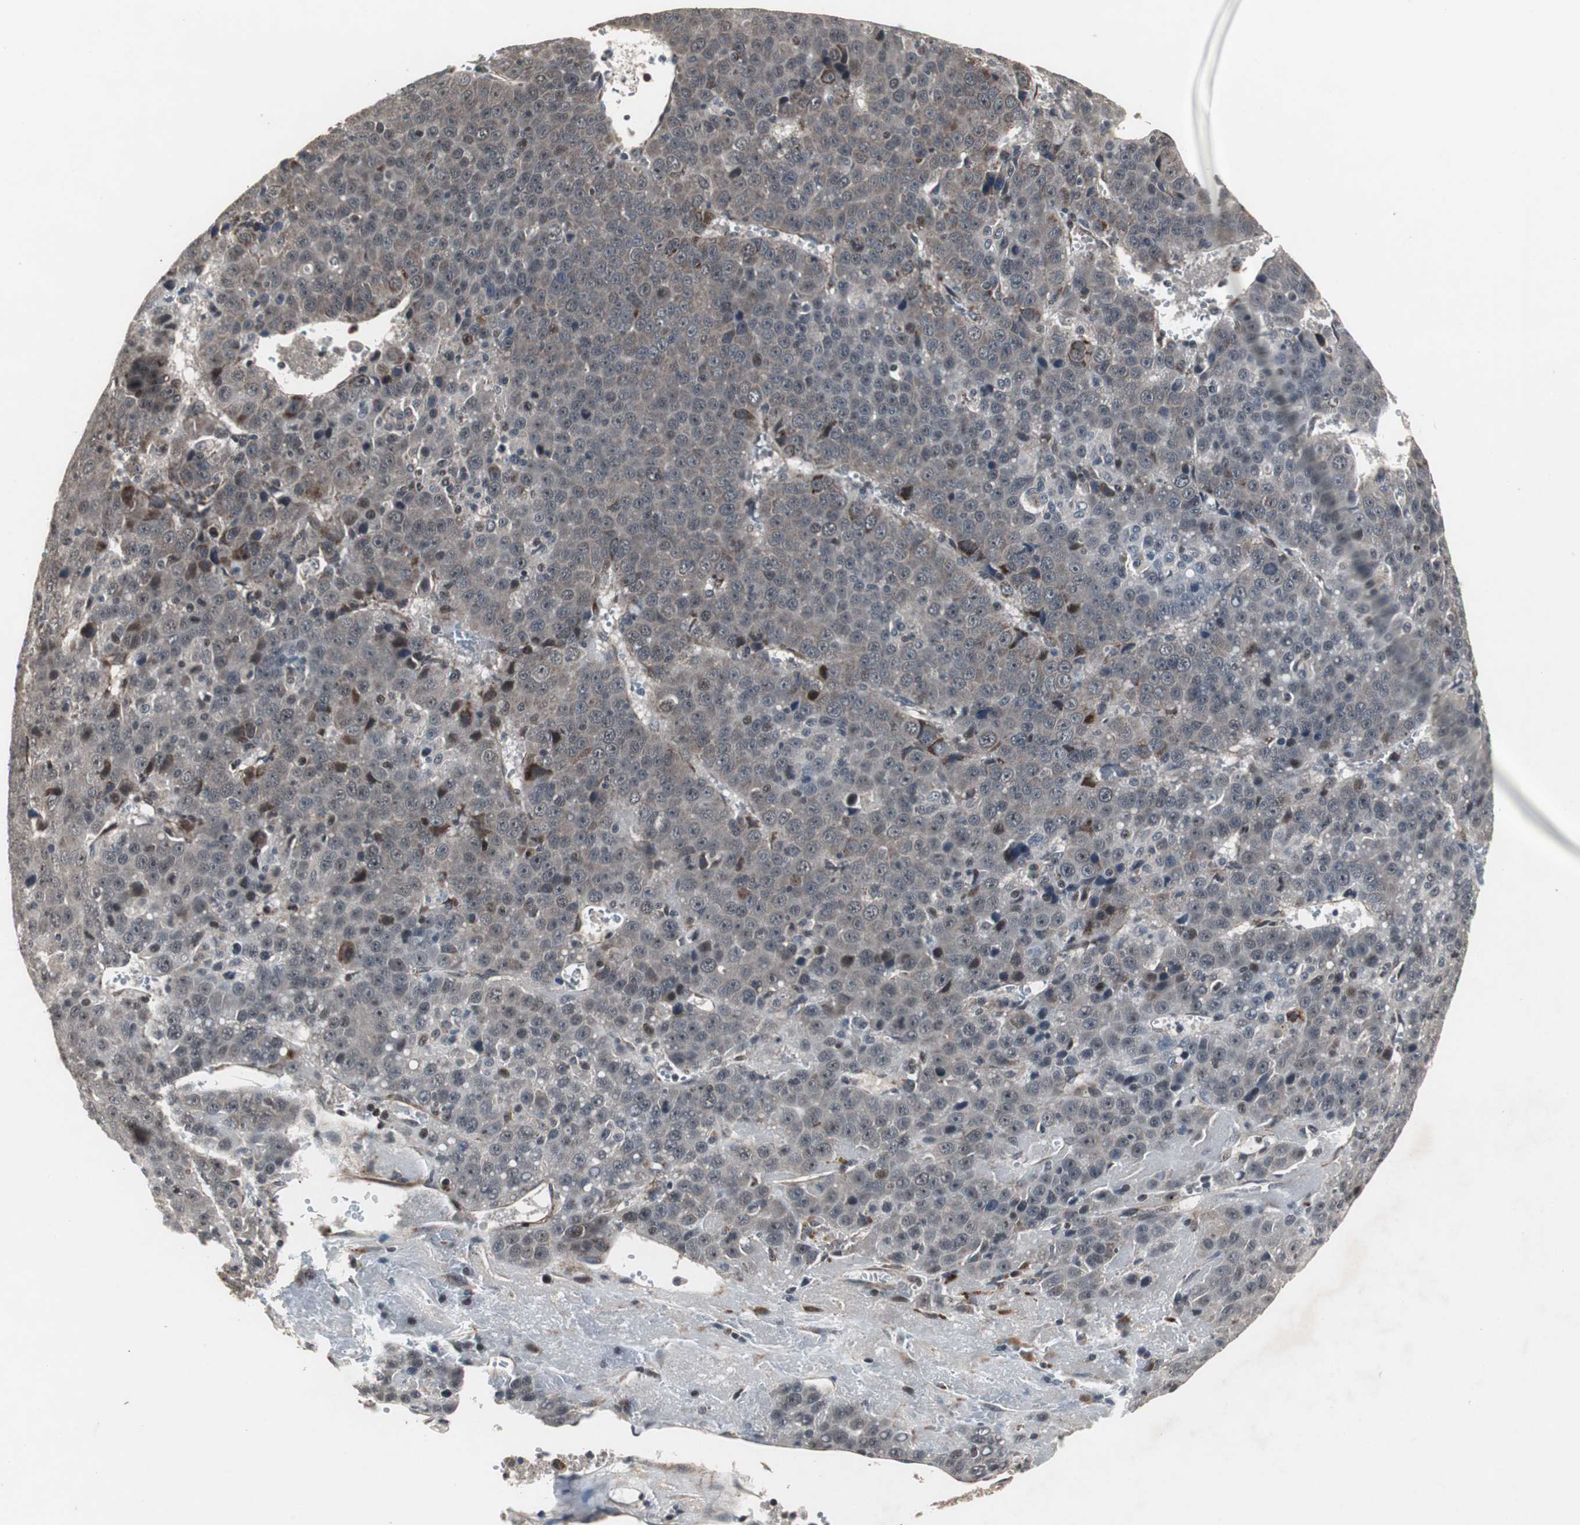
{"staining": {"intensity": "moderate", "quantity": "25%-75%", "location": "cytoplasmic/membranous"}, "tissue": "liver cancer", "cell_type": "Tumor cells", "image_type": "cancer", "snomed": [{"axis": "morphology", "description": "Carcinoma, Hepatocellular, NOS"}, {"axis": "topography", "description": "Liver"}], "caption": "Protein staining of liver cancer (hepatocellular carcinoma) tissue reveals moderate cytoplasmic/membranous positivity in about 25%-75% of tumor cells.", "gene": "MRPL40", "patient": {"sex": "female", "age": 53}}